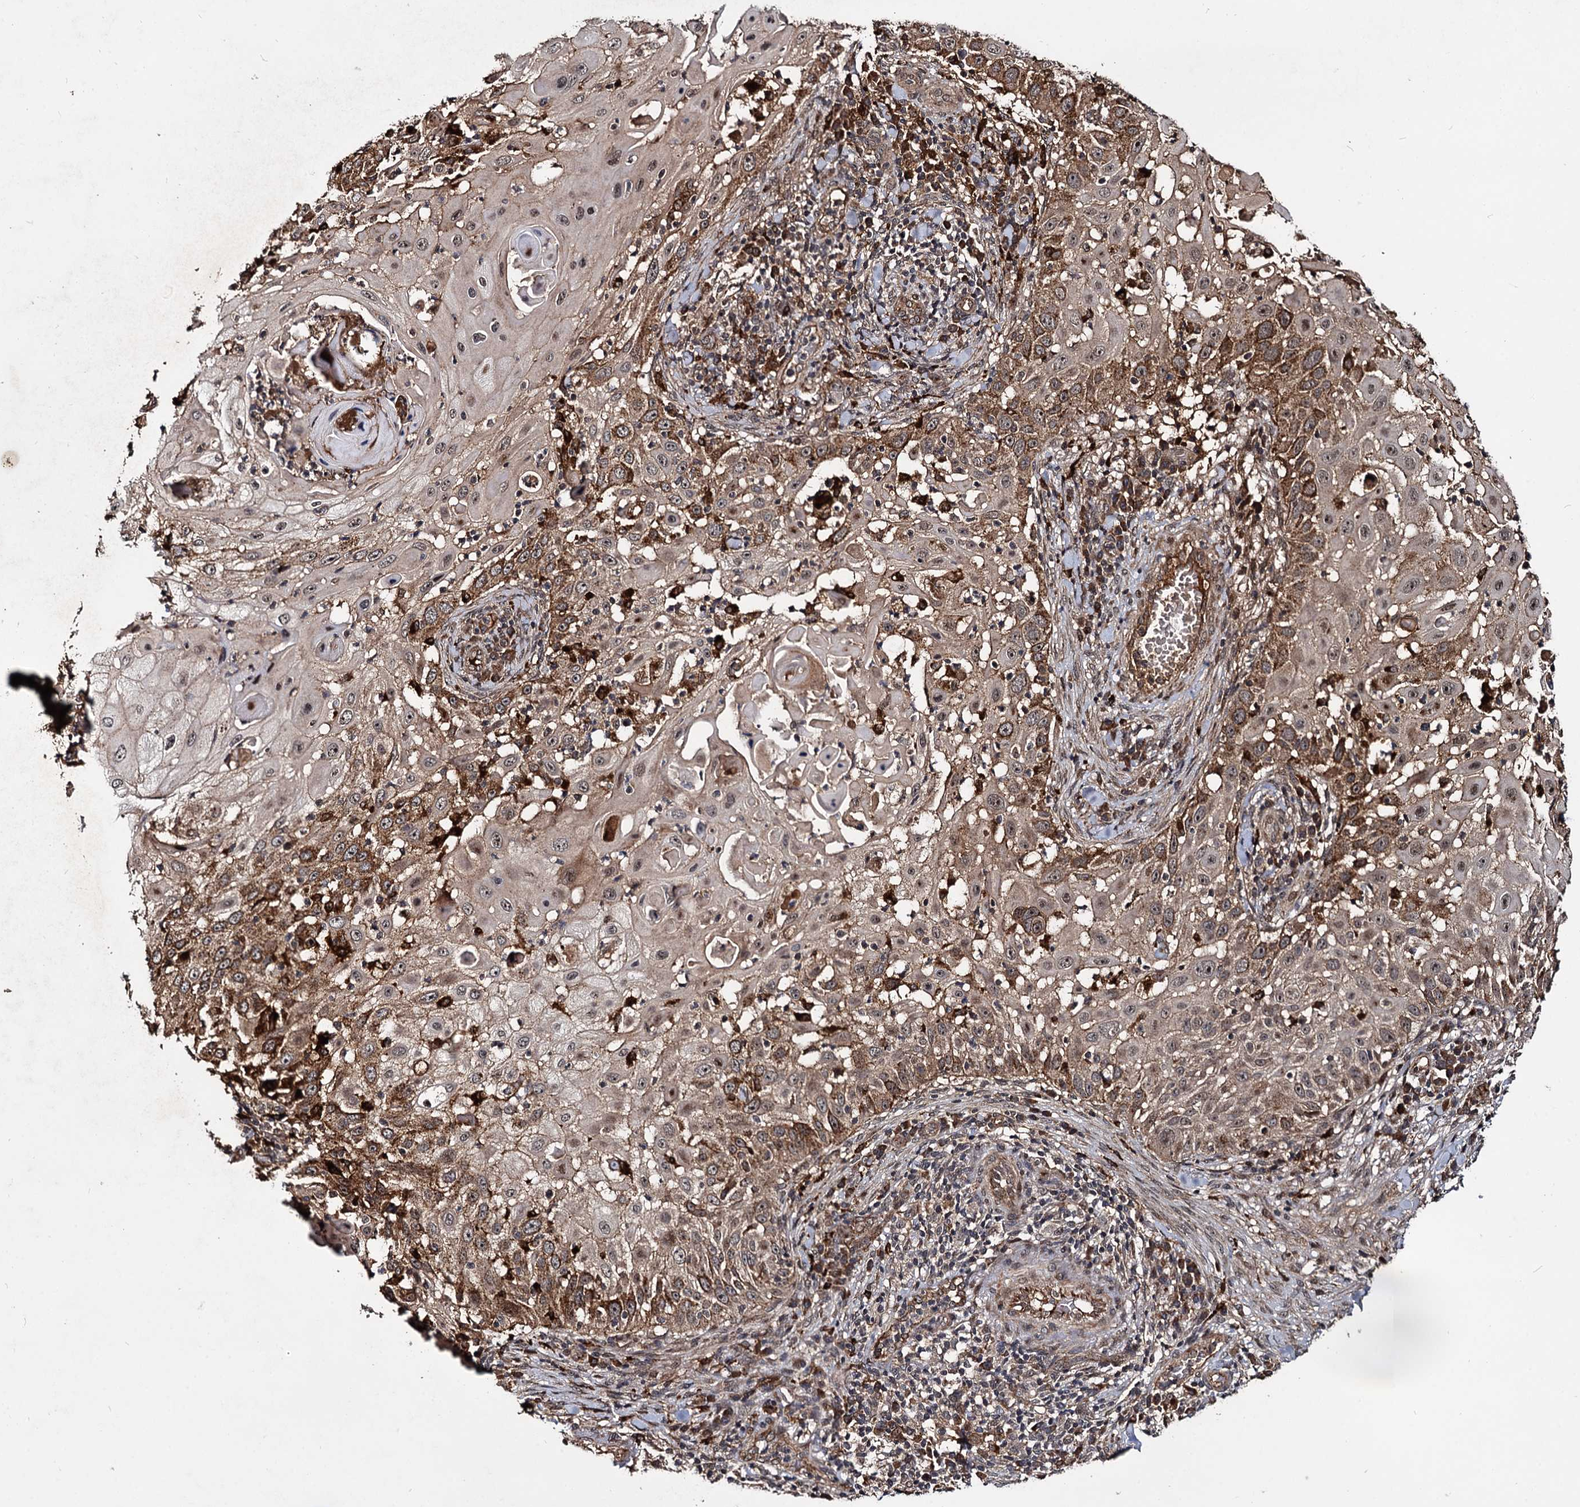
{"staining": {"intensity": "moderate", "quantity": "25%-75%", "location": "cytoplasmic/membranous,nuclear"}, "tissue": "skin cancer", "cell_type": "Tumor cells", "image_type": "cancer", "snomed": [{"axis": "morphology", "description": "Squamous cell carcinoma, NOS"}, {"axis": "topography", "description": "Skin"}], "caption": "High-magnification brightfield microscopy of squamous cell carcinoma (skin) stained with DAB (brown) and counterstained with hematoxylin (blue). tumor cells exhibit moderate cytoplasmic/membranous and nuclear positivity is present in approximately25%-75% of cells. (DAB (3,3'-diaminobenzidine) IHC, brown staining for protein, blue staining for nuclei).", "gene": "CEP192", "patient": {"sex": "female", "age": 44}}